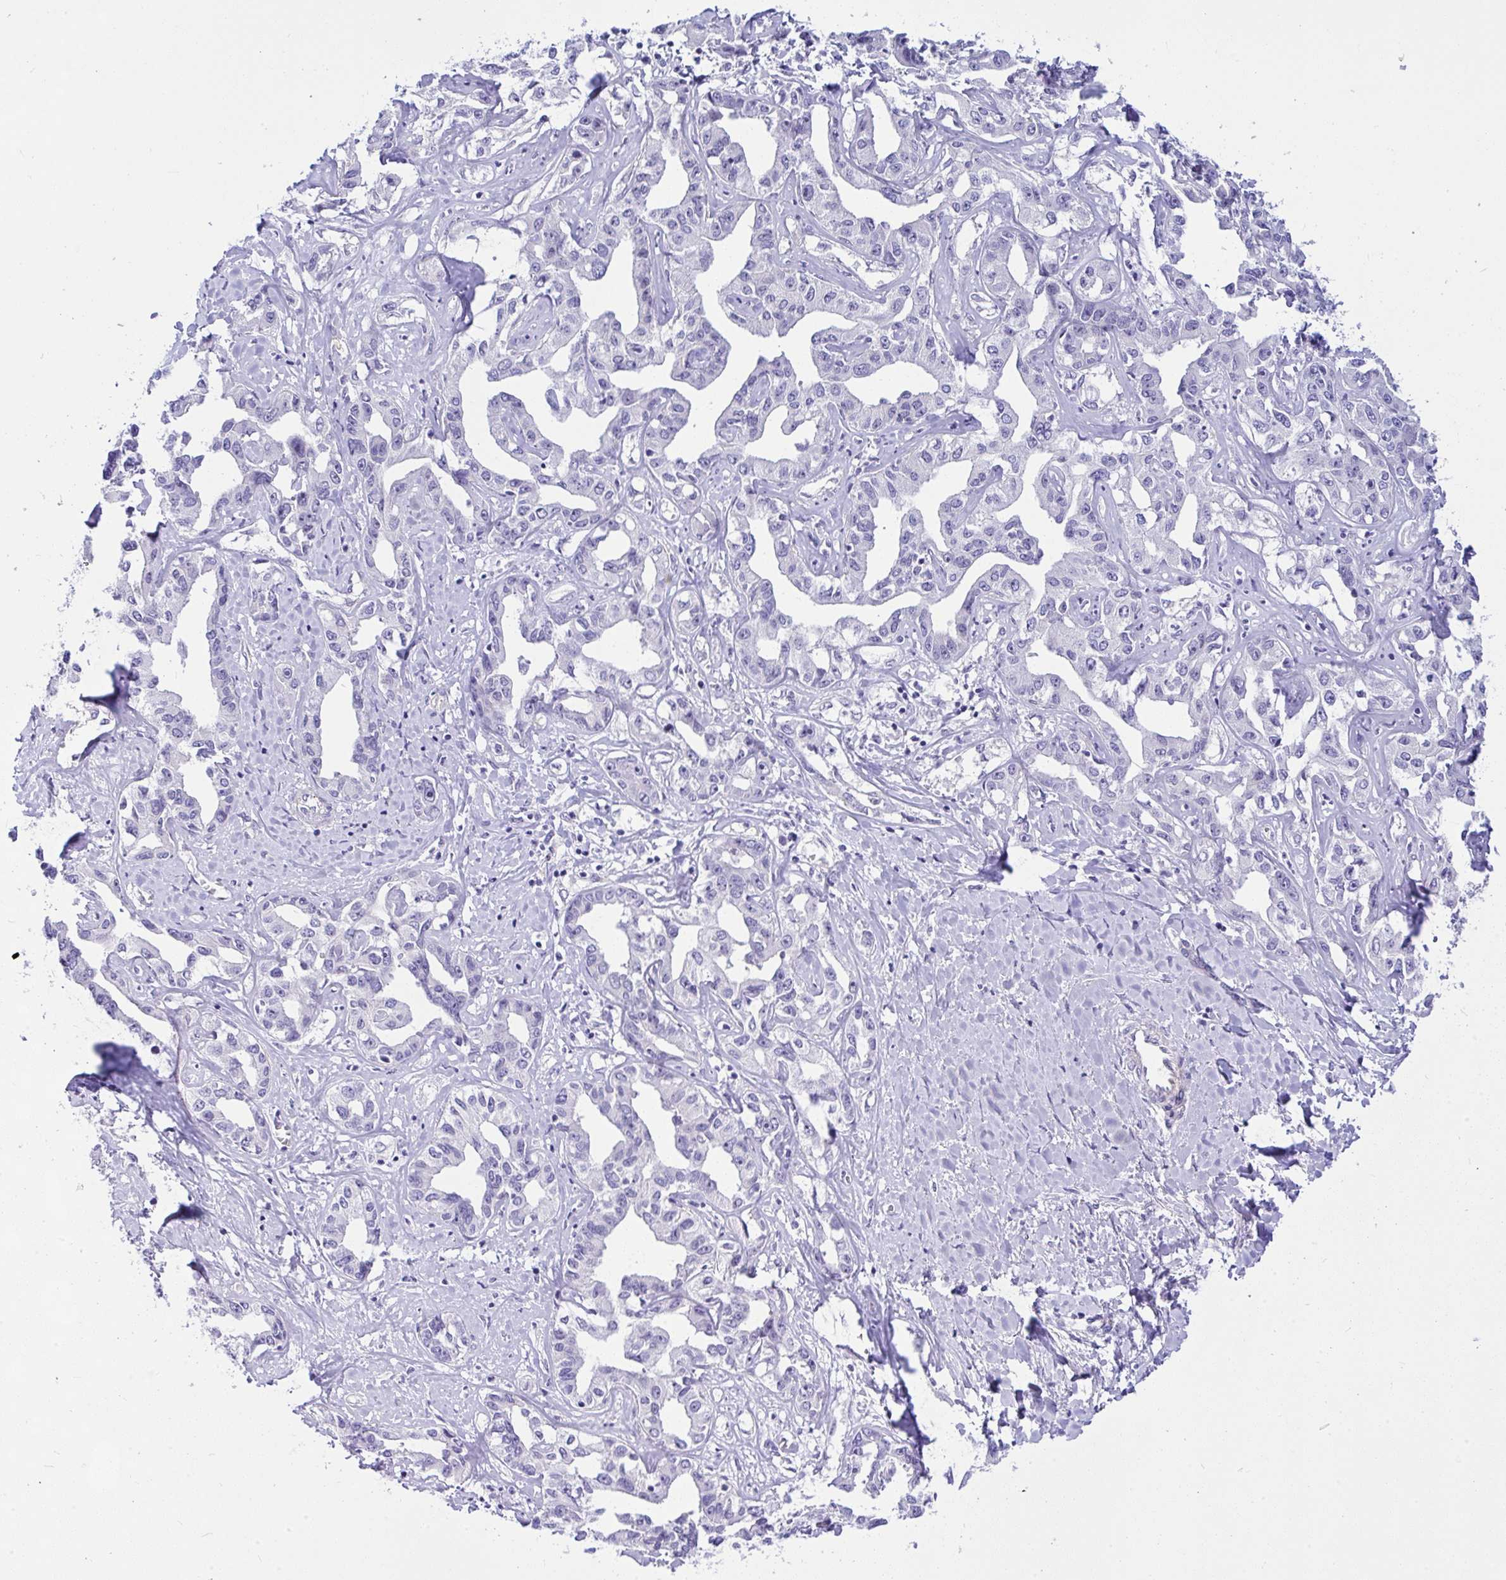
{"staining": {"intensity": "negative", "quantity": "none", "location": "none"}, "tissue": "liver cancer", "cell_type": "Tumor cells", "image_type": "cancer", "snomed": [{"axis": "morphology", "description": "Cholangiocarcinoma"}, {"axis": "topography", "description": "Liver"}], "caption": "Tumor cells show no significant protein positivity in liver cancer (cholangiocarcinoma). The staining was performed using DAB (3,3'-diaminobenzidine) to visualize the protein expression in brown, while the nuclei were stained in blue with hematoxylin (Magnification: 20x).", "gene": "NFXL1", "patient": {"sex": "male", "age": 59}}